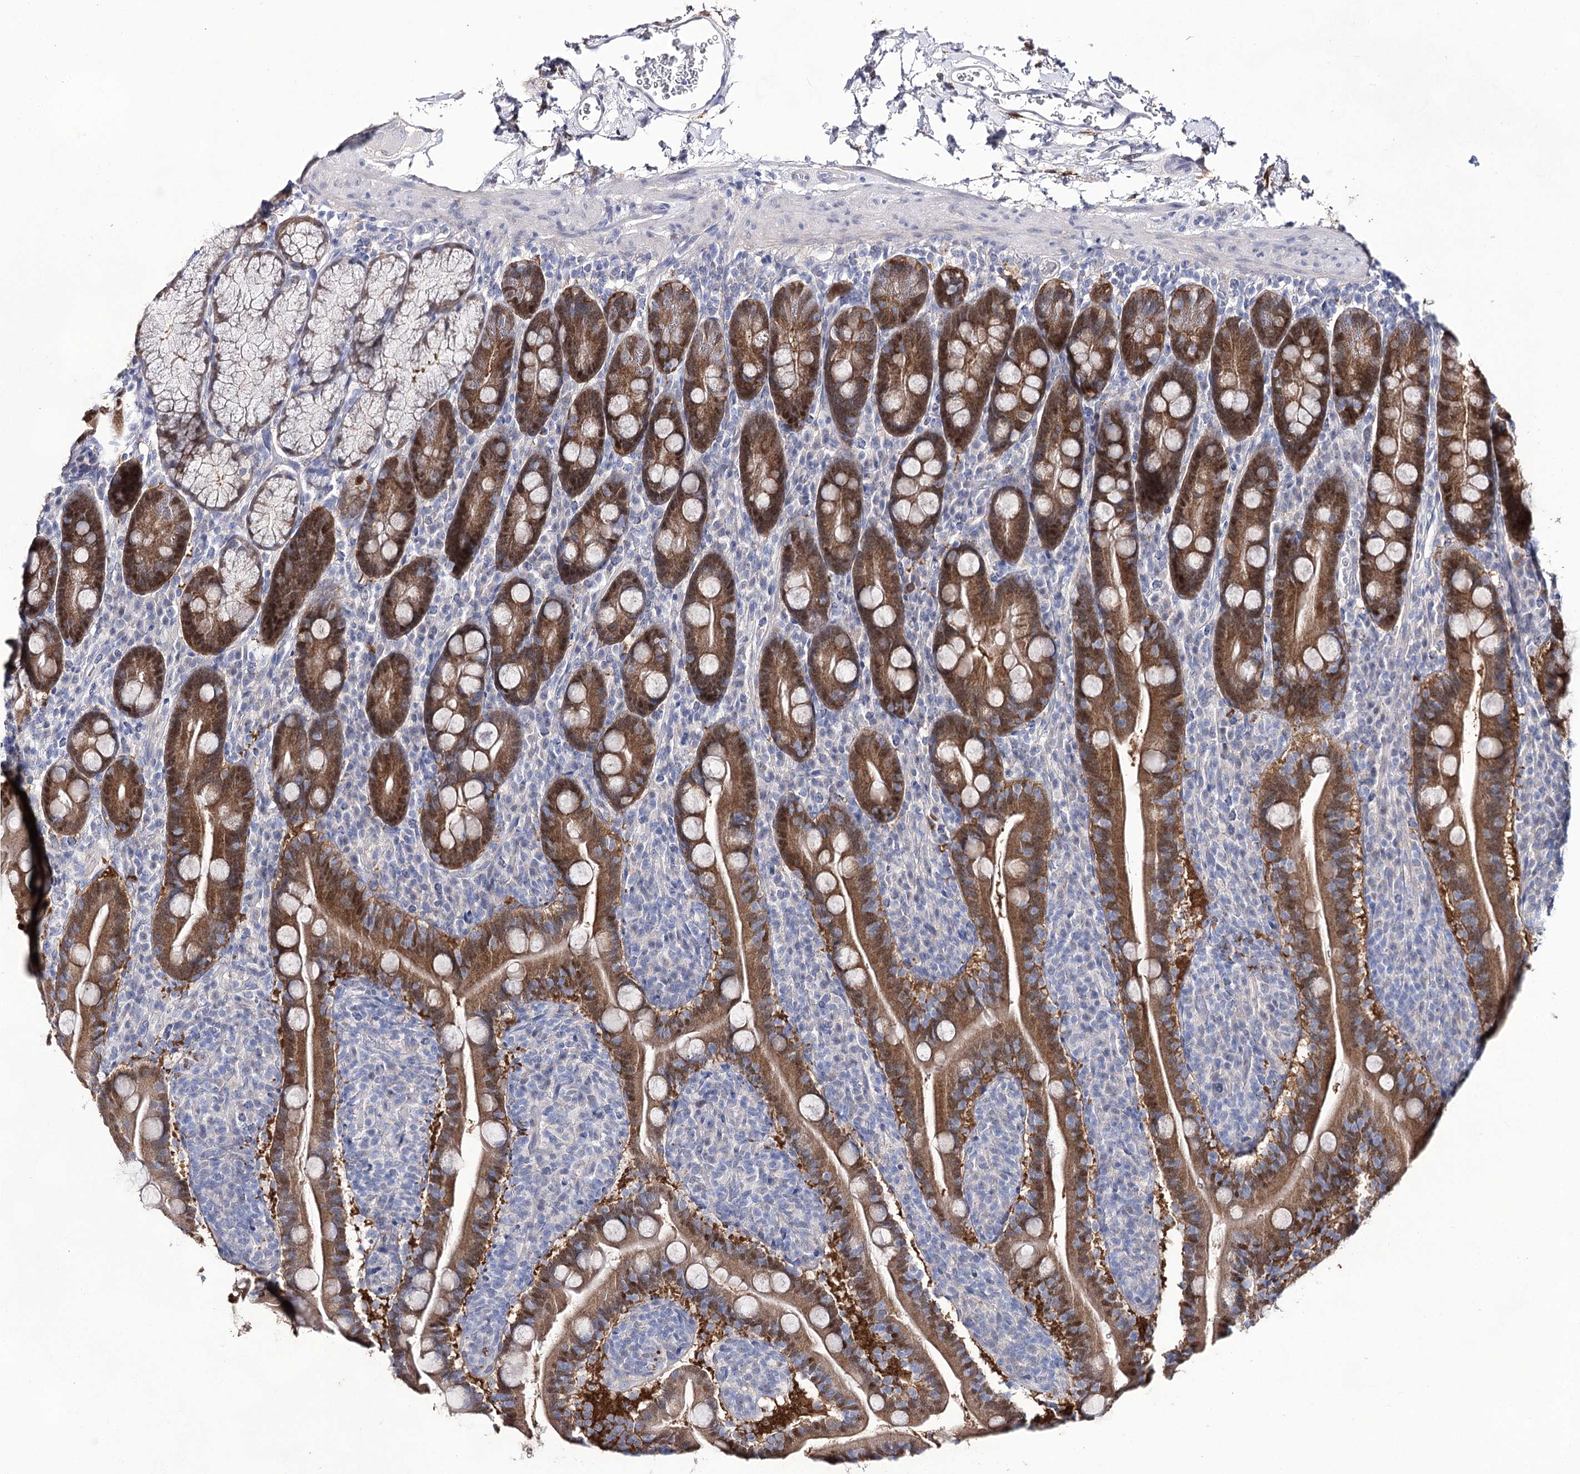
{"staining": {"intensity": "moderate", "quantity": ">75%", "location": "cytoplasmic/membranous,nuclear"}, "tissue": "duodenum", "cell_type": "Glandular cells", "image_type": "normal", "snomed": [{"axis": "morphology", "description": "Normal tissue, NOS"}, {"axis": "topography", "description": "Duodenum"}], "caption": "Immunohistochemistry (IHC) staining of normal duodenum, which exhibits medium levels of moderate cytoplasmic/membranous,nuclear positivity in about >75% of glandular cells indicating moderate cytoplasmic/membranous,nuclear protein positivity. The staining was performed using DAB (3,3'-diaminobenzidine) (brown) for protein detection and nuclei were counterstained in hematoxylin (blue).", "gene": "UGDH", "patient": {"sex": "male", "age": 35}}